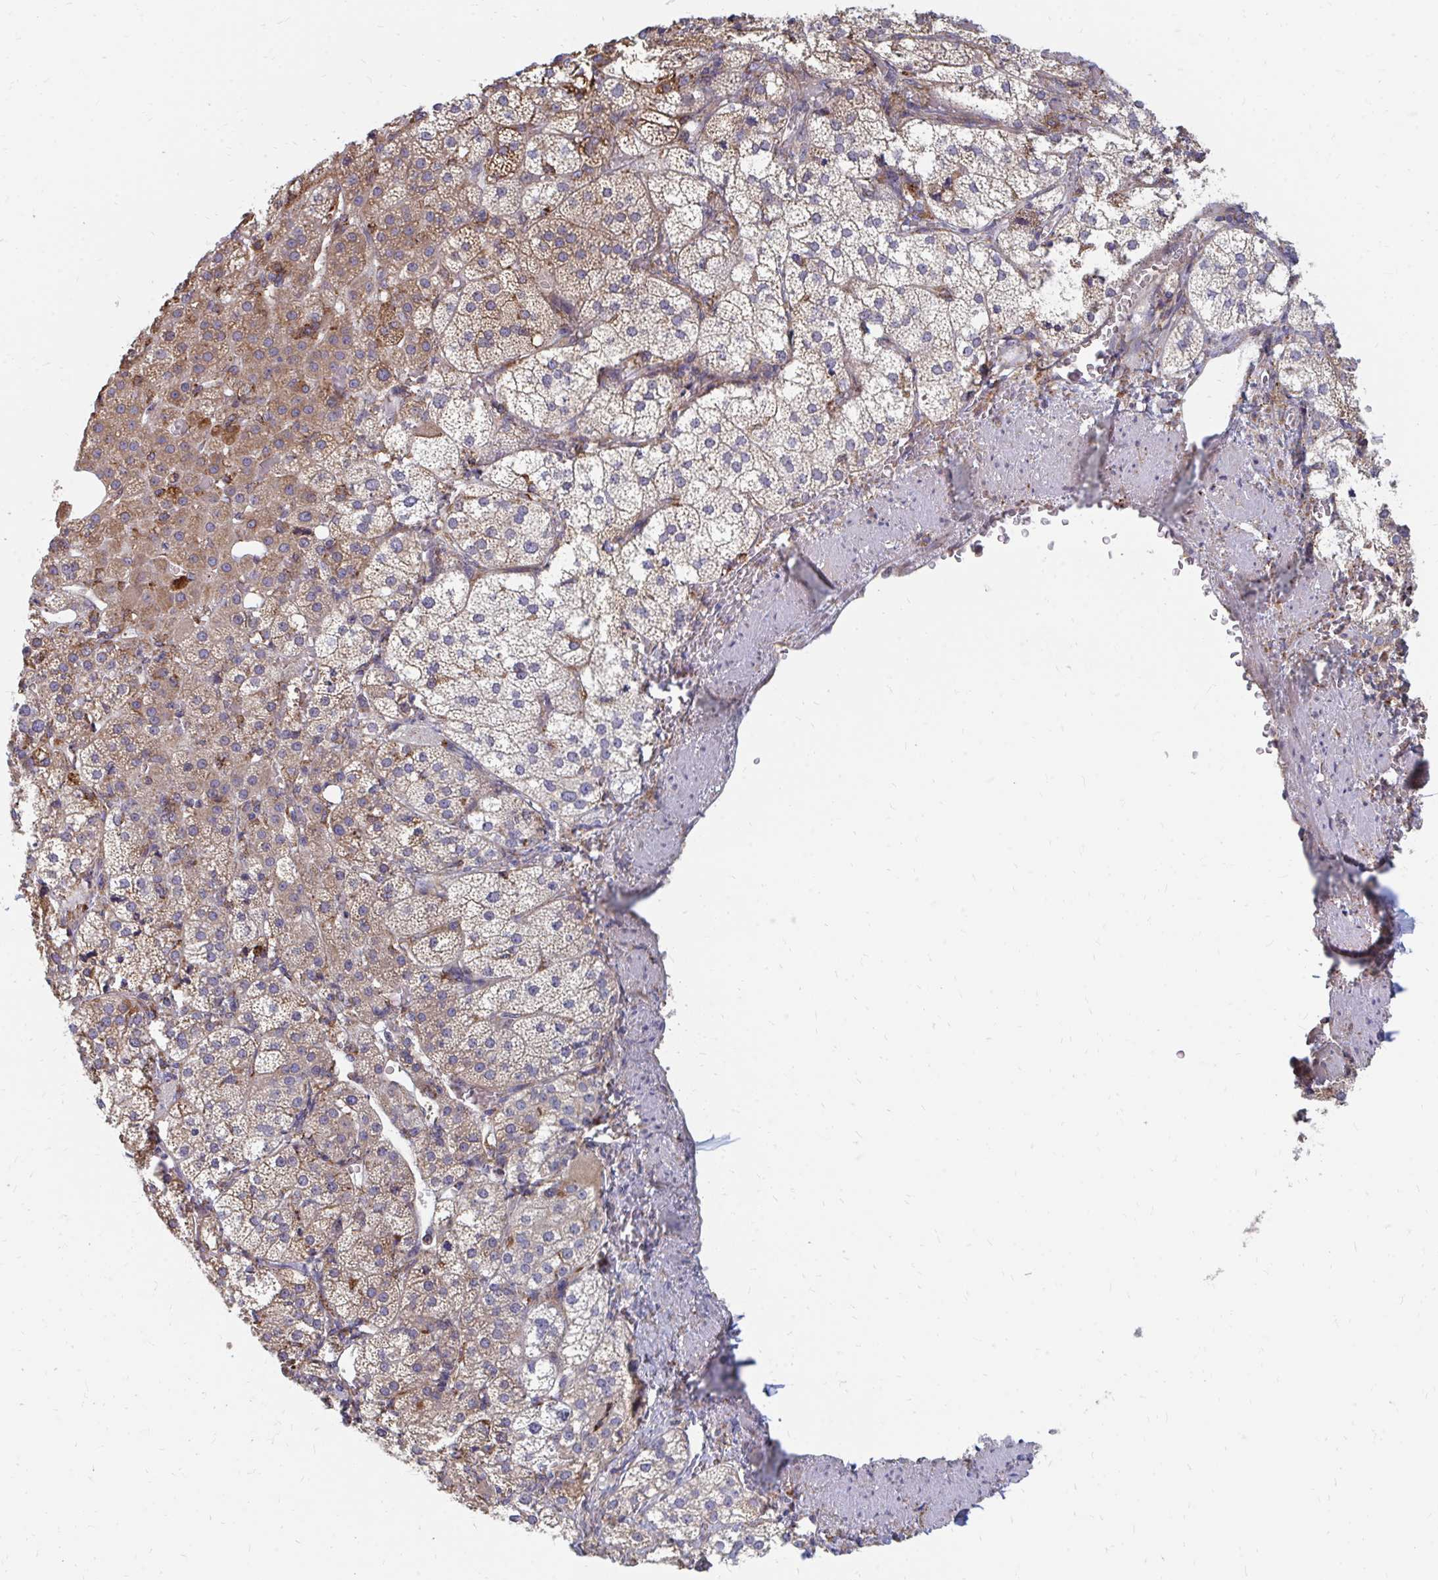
{"staining": {"intensity": "moderate", "quantity": "<25%", "location": "cytoplasmic/membranous"}, "tissue": "adrenal gland", "cell_type": "Glandular cells", "image_type": "normal", "snomed": [{"axis": "morphology", "description": "Normal tissue, NOS"}, {"axis": "topography", "description": "Adrenal gland"}], "caption": "Immunohistochemical staining of normal adrenal gland shows moderate cytoplasmic/membranous protein staining in about <25% of glandular cells.", "gene": "PPP1R13L", "patient": {"sex": "female", "age": 60}}